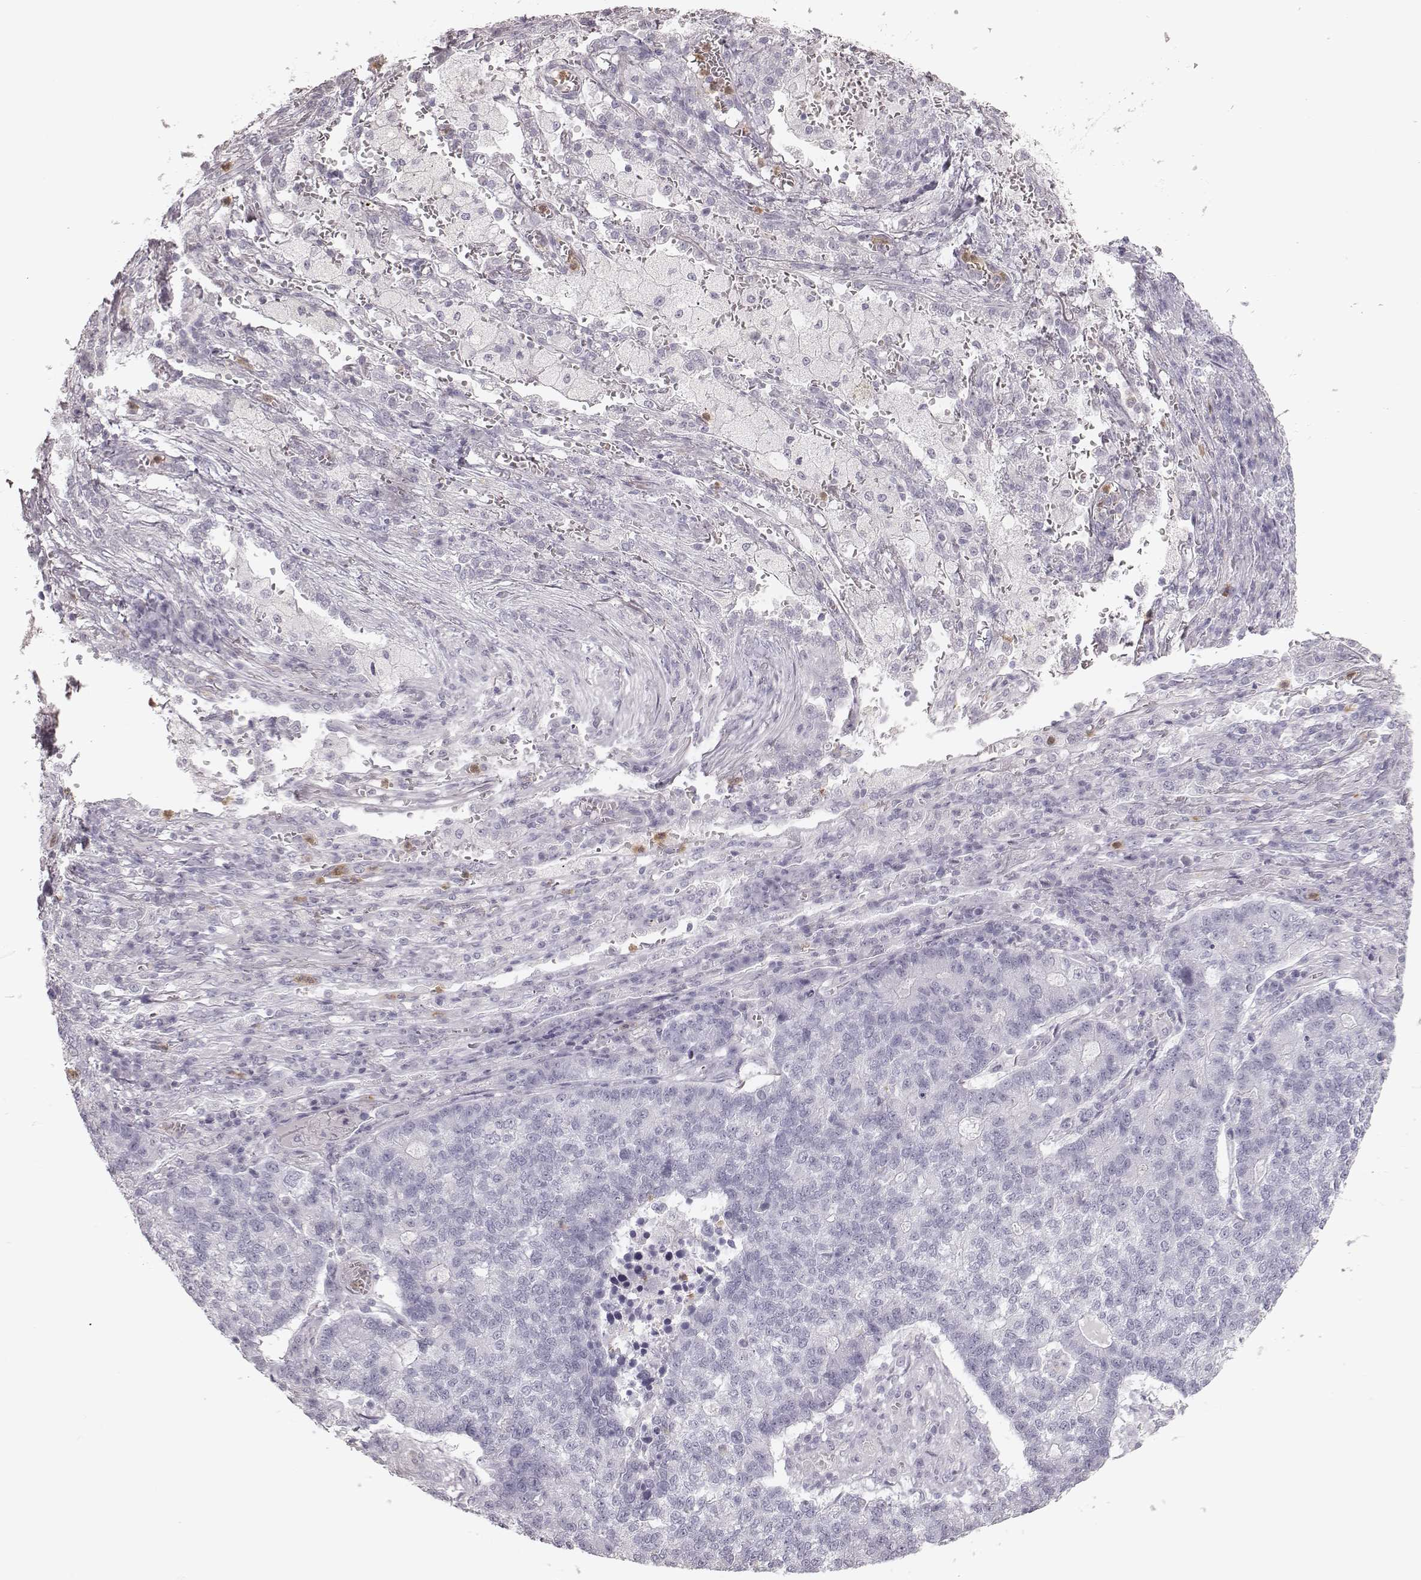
{"staining": {"intensity": "negative", "quantity": "none", "location": "none"}, "tissue": "lung cancer", "cell_type": "Tumor cells", "image_type": "cancer", "snomed": [{"axis": "morphology", "description": "Adenocarcinoma, NOS"}, {"axis": "topography", "description": "Lung"}], "caption": "There is no significant expression in tumor cells of lung adenocarcinoma.", "gene": "ELANE", "patient": {"sex": "male", "age": 57}}